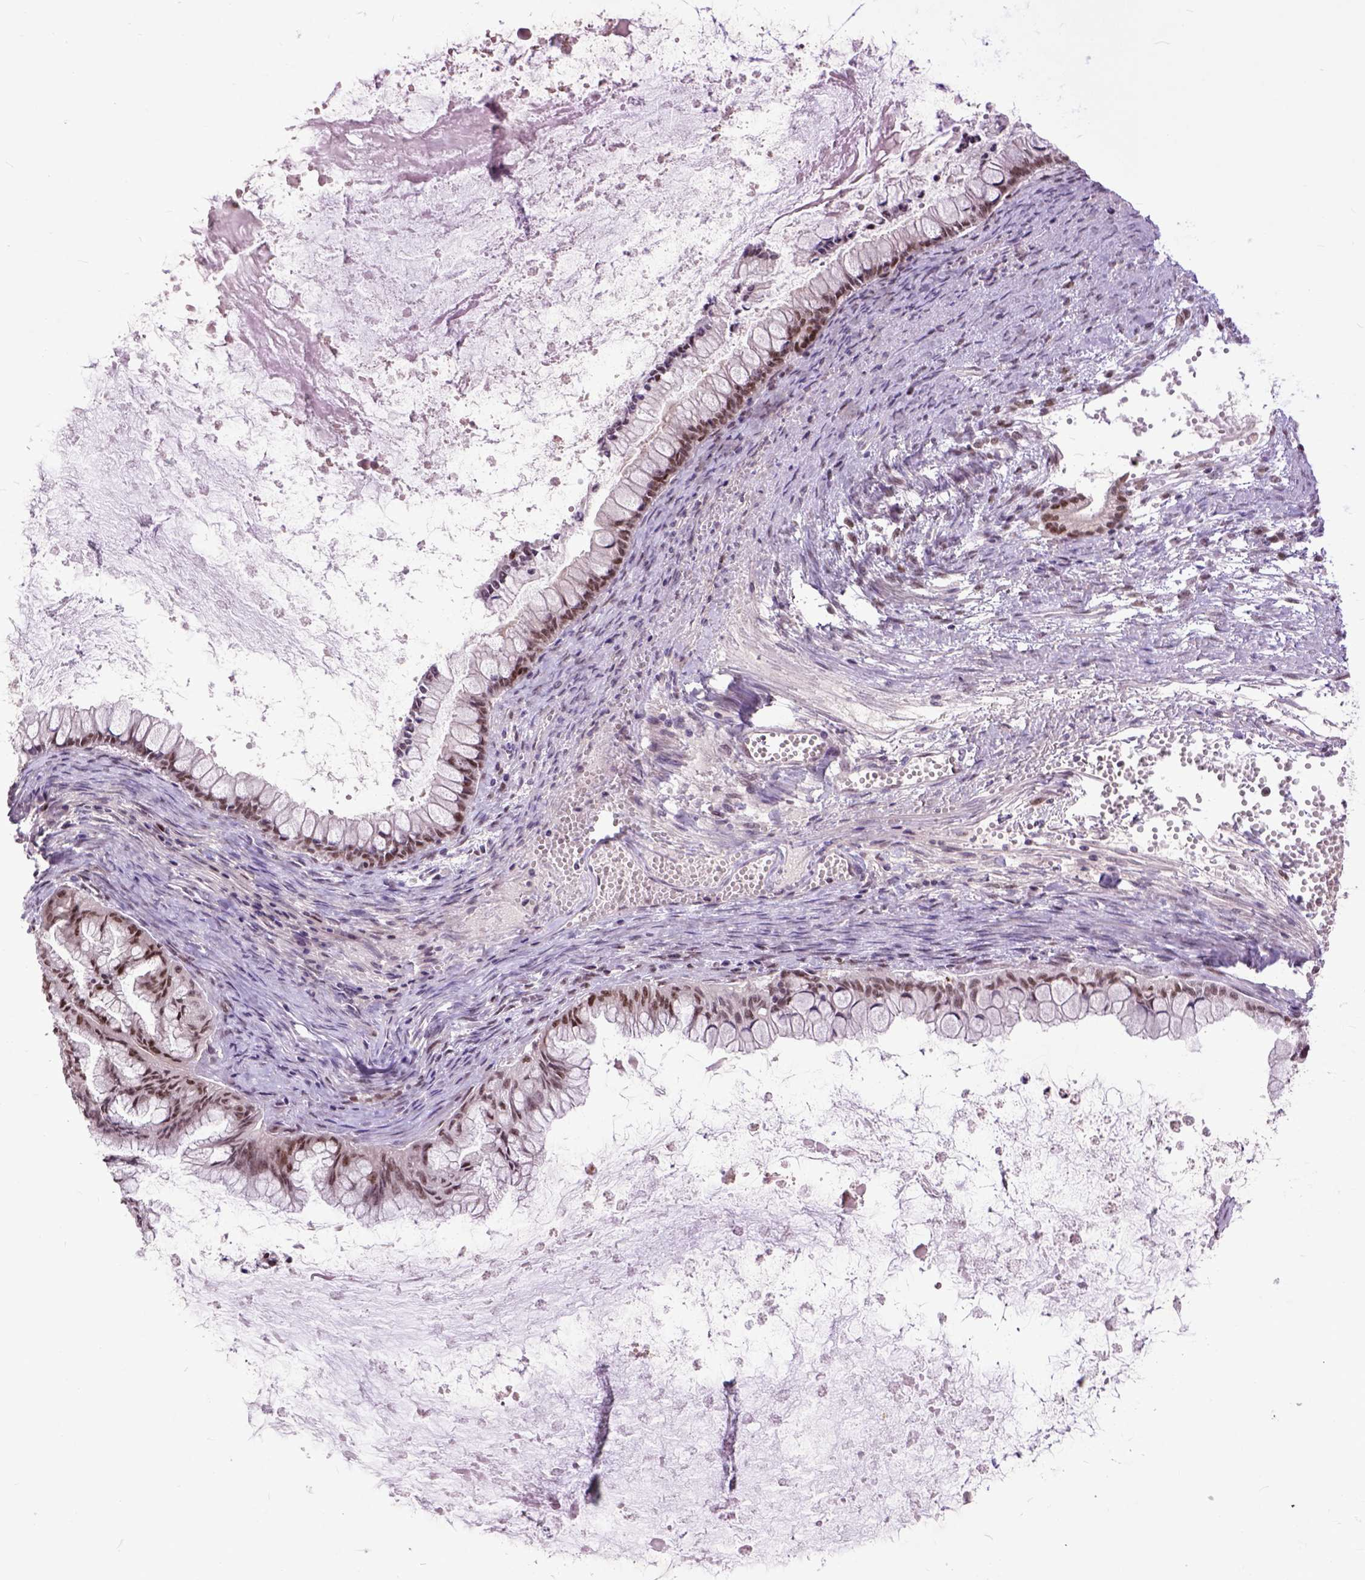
{"staining": {"intensity": "moderate", "quantity": "25%-75%", "location": "nuclear"}, "tissue": "ovarian cancer", "cell_type": "Tumor cells", "image_type": "cancer", "snomed": [{"axis": "morphology", "description": "Cystadenocarcinoma, mucinous, NOS"}, {"axis": "topography", "description": "Ovary"}], "caption": "Ovarian cancer (mucinous cystadenocarcinoma) was stained to show a protein in brown. There is medium levels of moderate nuclear positivity in about 25%-75% of tumor cells.", "gene": "RCC2", "patient": {"sex": "female", "age": 67}}